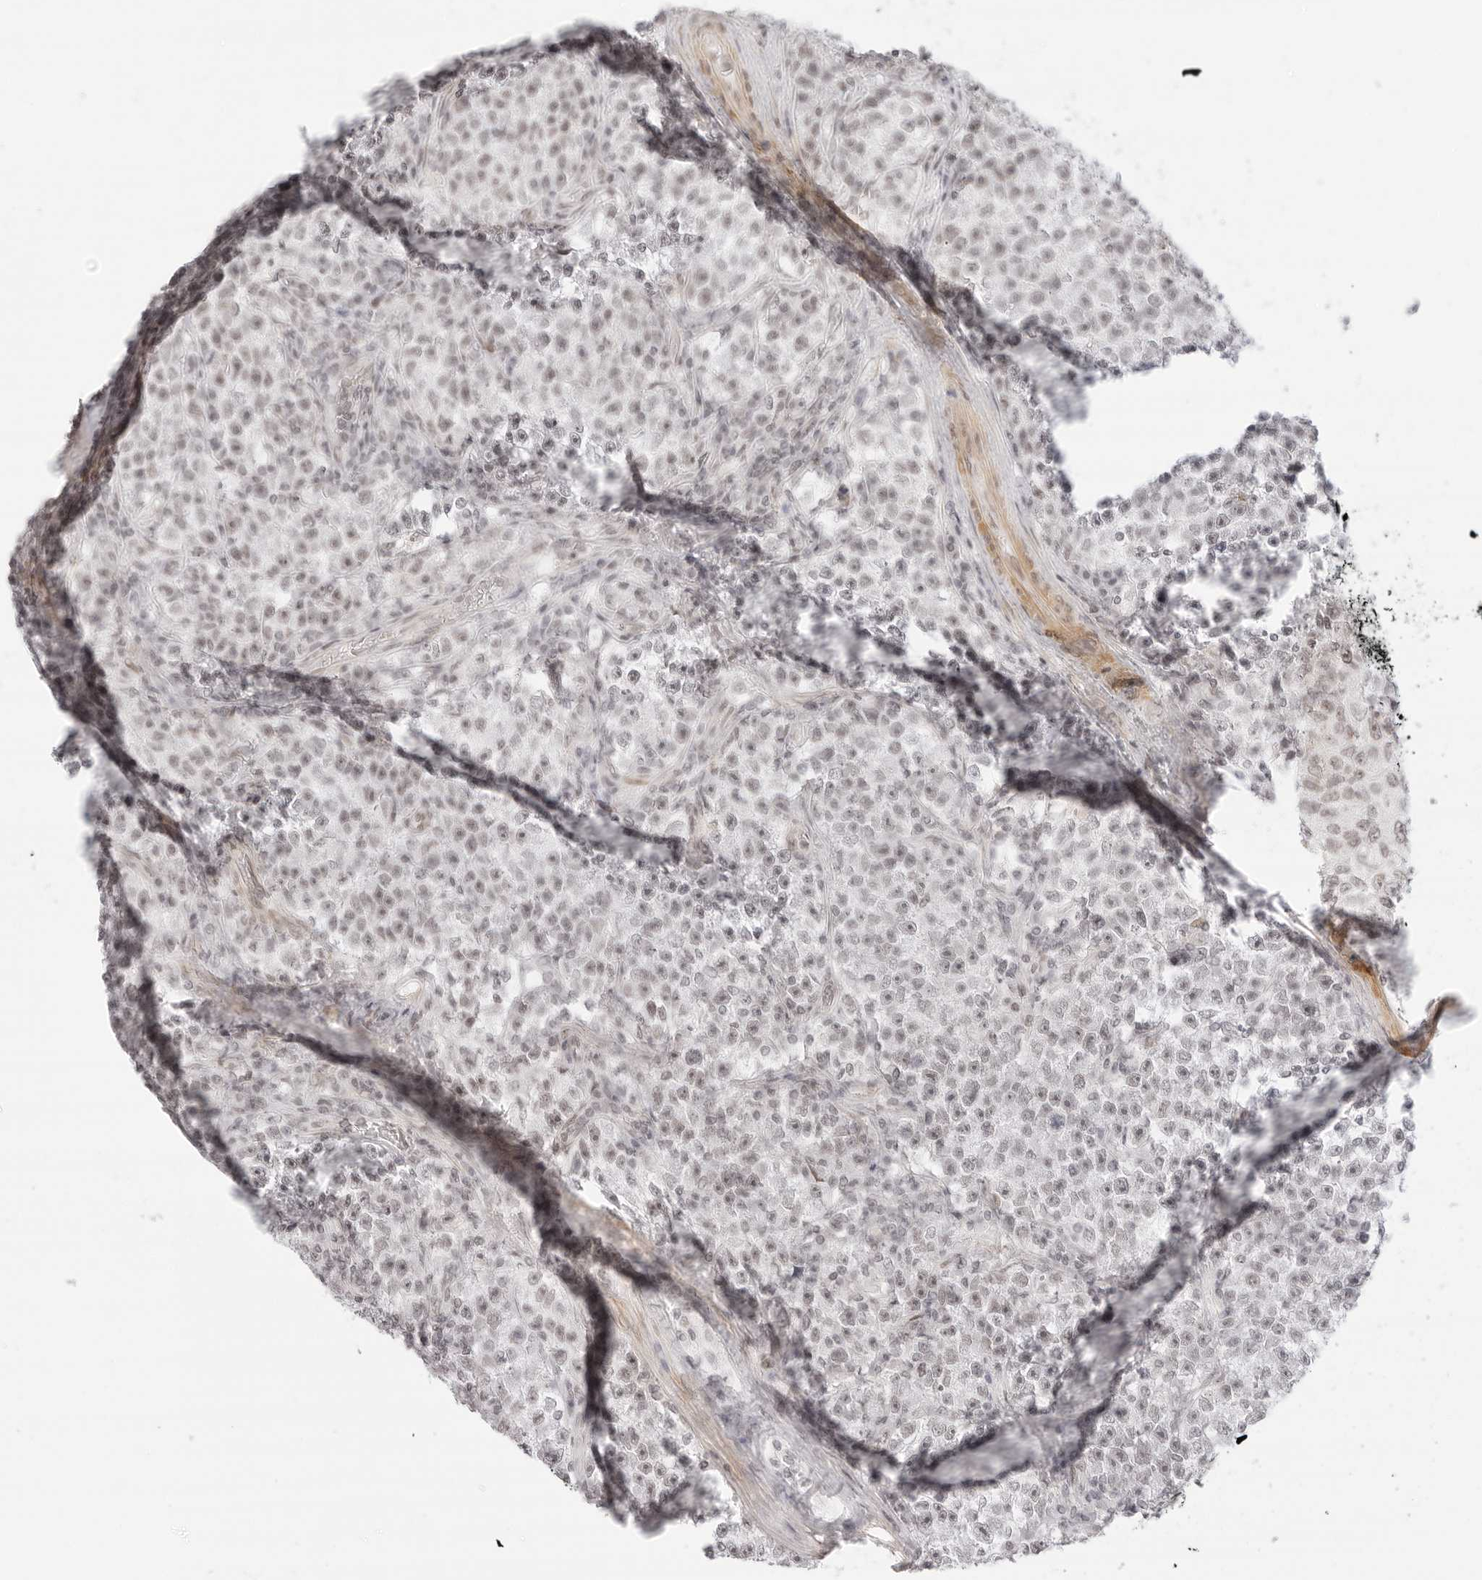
{"staining": {"intensity": "weak", "quantity": "<25%", "location": "nuclear"}, "tissue": "testis cancer", "cell_type": "Tumor cells", "image_type": "cancer", "snomed": [{"axis": "morphology", "description": "Seminoma, NOS"}, {"axis": "topography", "description": "Testis"}], "caption": "DAB immunohistochemical staining of testis cancer displays no significant positivity in tumor cells.", "gene": "TCIM", "patient": {"sex": "male", "age": 22}}